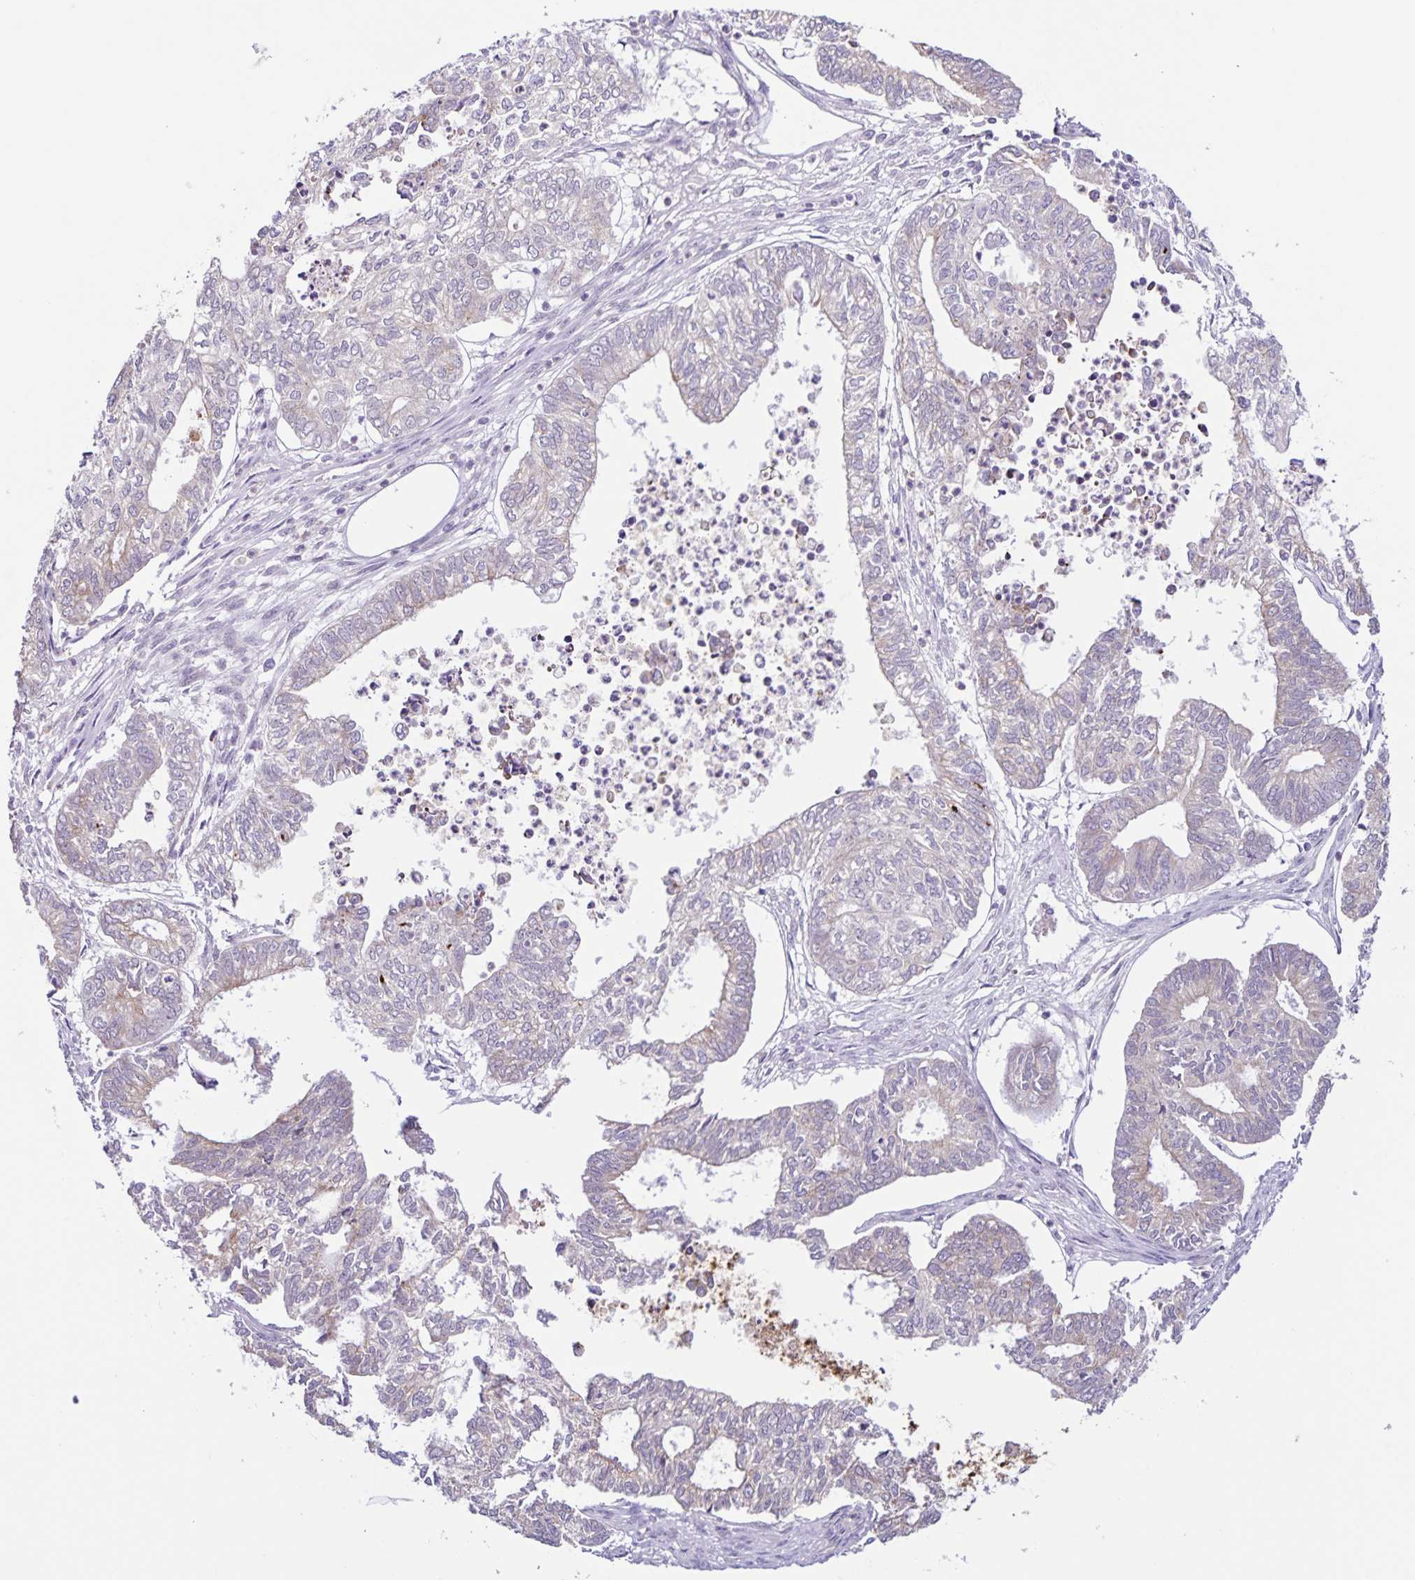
{"staining": {"intensity": "negative", "quantity": "none", "location": "none"}, "tissue": "ovarian cancer", "cell_type": "Tumor cells", "image_type": "cancer", "snomed": [{"axis": "morphology", "description": "Carcinoma, endometroid"}, {"axis": "topography", "description": "Ovary"}], "caption": "Protein analysis of ovarian cancer (endometroid carcinoma) demonstrates no significant staining in tumor cells.", "gene": "STPG4", "patient": {"sex": "female", "age": 64}}